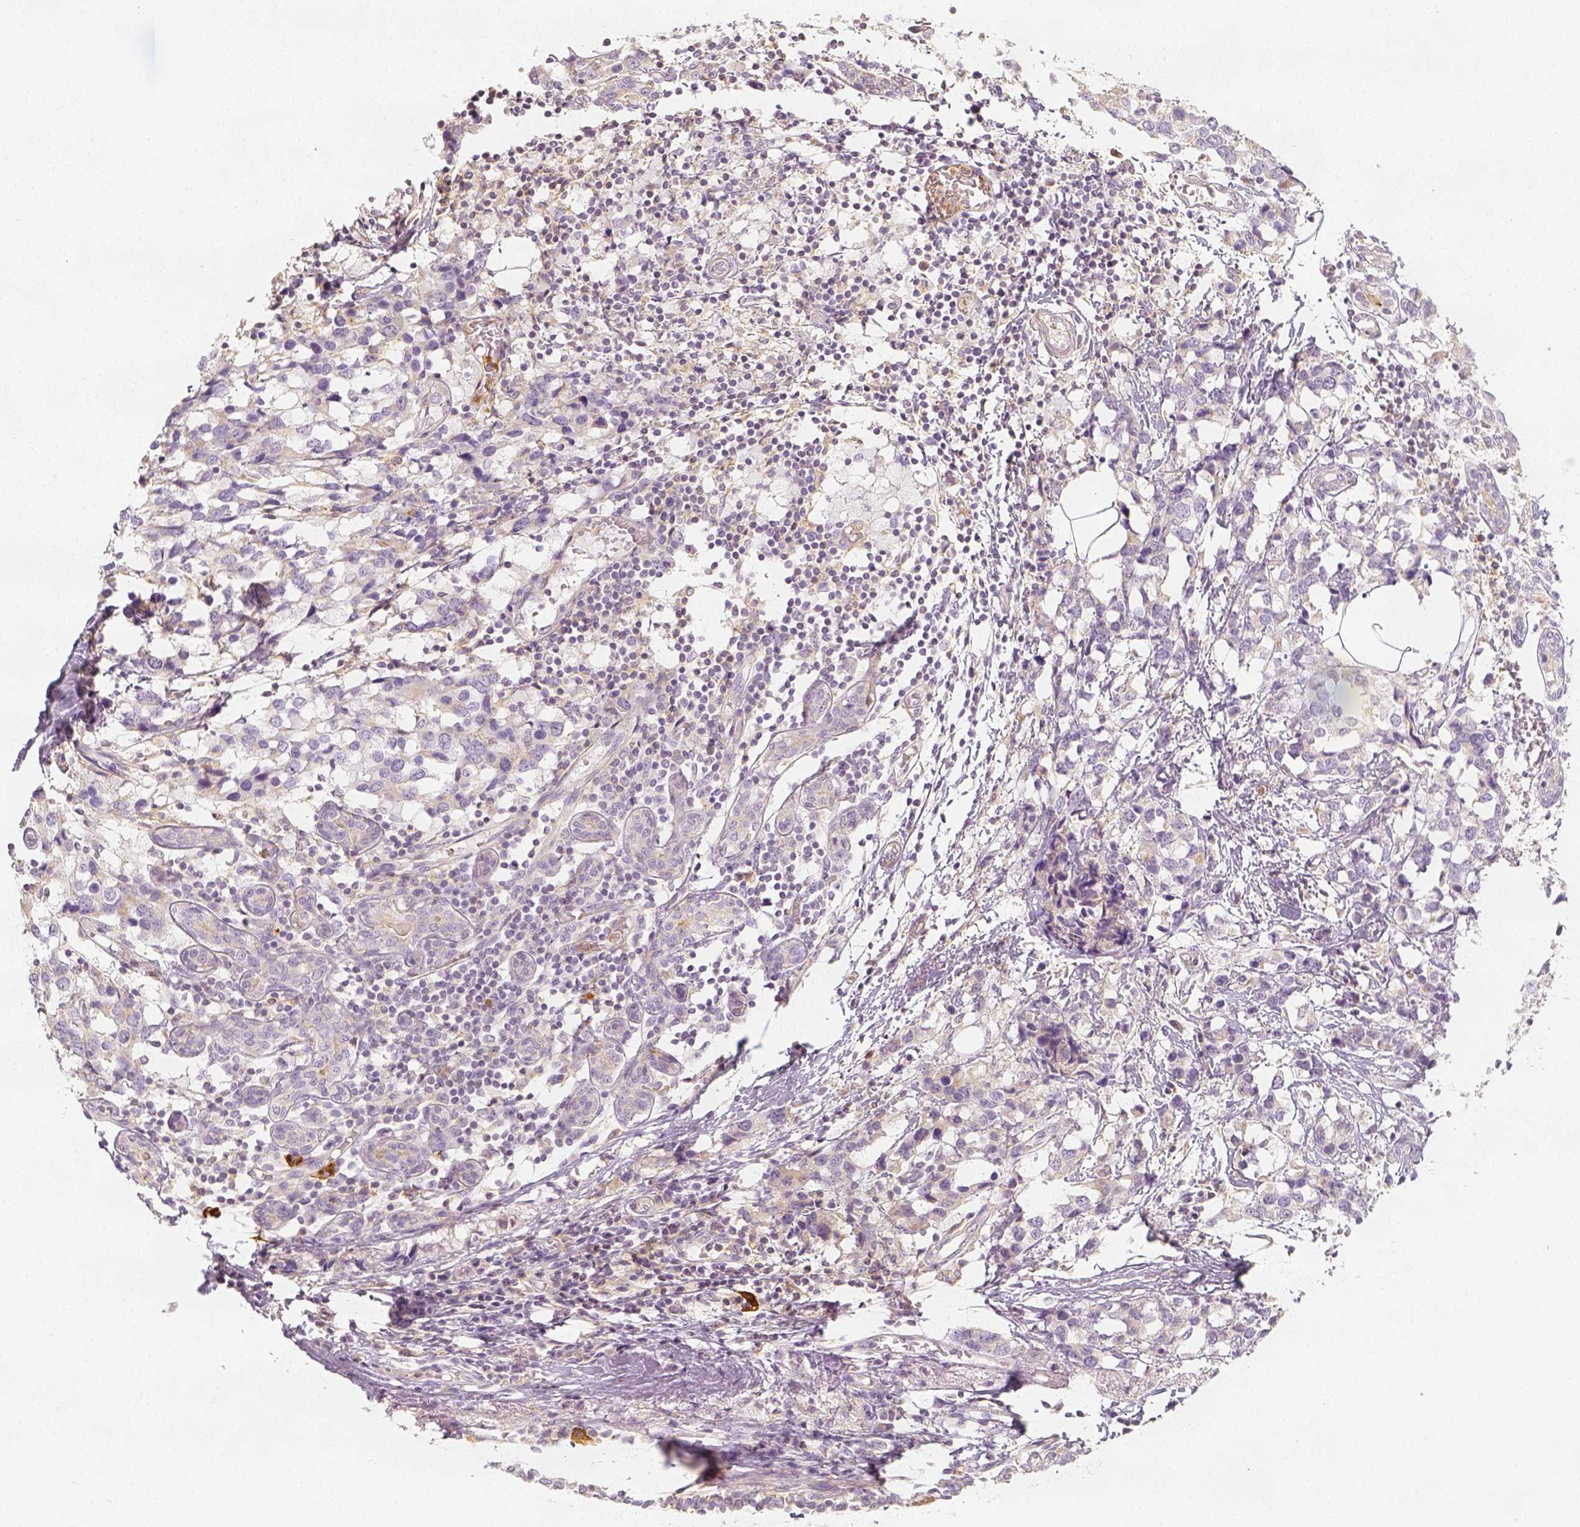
{"staining": {"intensity": "weak", "quantity": ">75%", "location": "cytoplasmic/membranous"}, "tissue": "breast cancer", "cell_type": "Tumor cells", "image_type": "cancer", "snomed": [{"axis": "morphology", "description": "Lobular carcinoma"}, {"axis": "topography", "description": "Breast"}], "caption": "Lobular carcinoma (breast) stained with DAB (3,3'-diaminobenzidine) immunohistochemistry displays low levels of weak cytoplasmic/membranous positivity in approximately >75% of tumor cells. The staining was performed using DAB (3,3'-diaminobenzidine), with brown indicating positive protein expression. Nuclei are stained blue with hematoxylin.", "gene": "PTPRJ", "patient": {"sex": "female", "age": 59}}